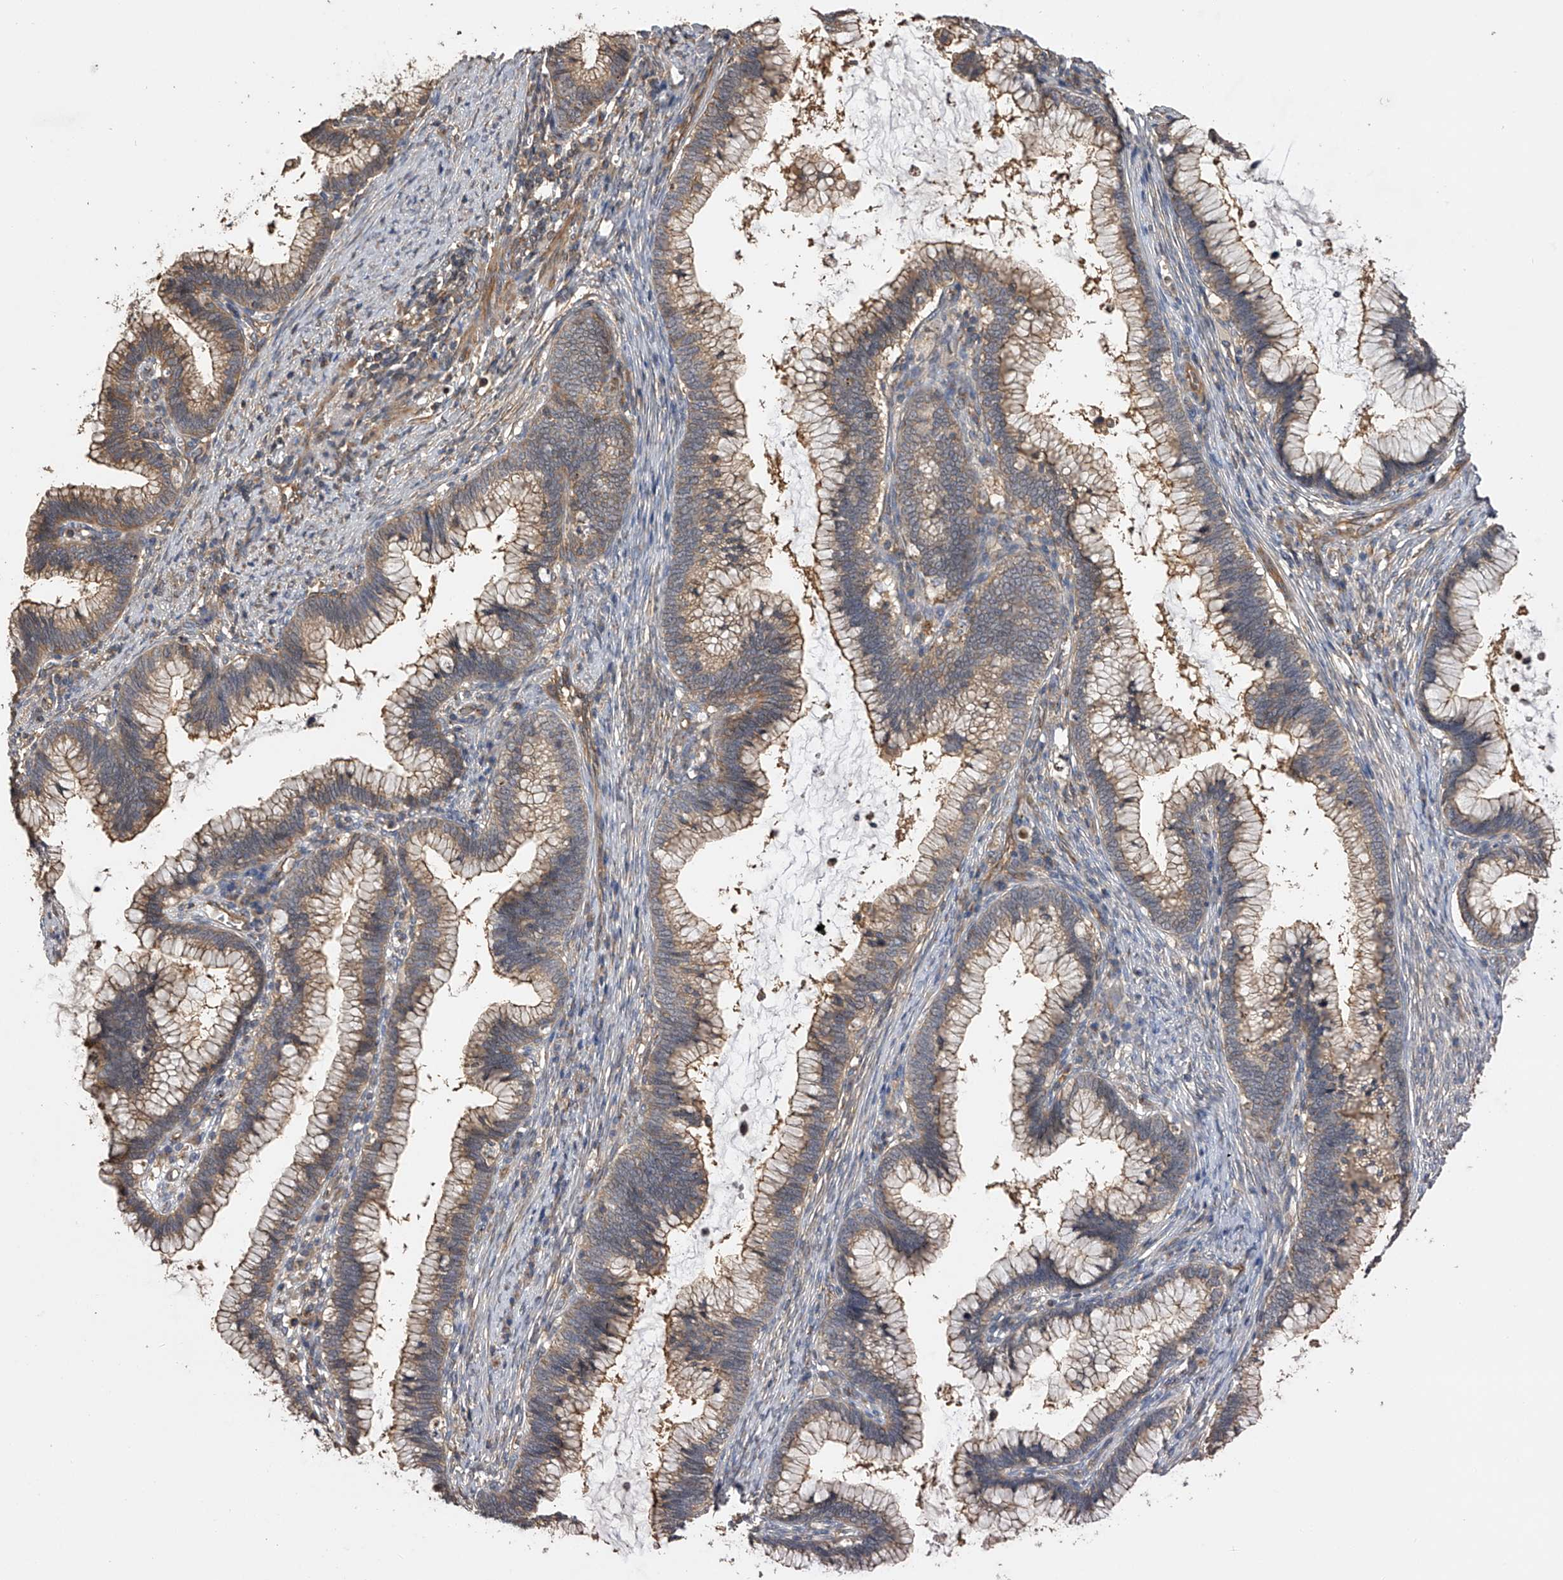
{"staining": {"intensity": "weak", "quantity": "<25%", "location": "cytoplasmic/membranous"}, "tissue": "cervical cancer", "cell_type": "Tumor cells", "image_type": "cancer", "snomed": [{"axis": "morphology", "description": "Adenocarcinoma, NOS"}, {"axis": "topography", "description": "Cervix"}], "caption": "Immunohistochemical staining of human cervical cancer reveals no significant staining in tumor cells. (DAB (3,3'-diaminobenzidine) IHC visualized using brightfield microscopy, high magnification).", "gene": "PTPRA", "patient": {"sex": "female", "age": 36}}